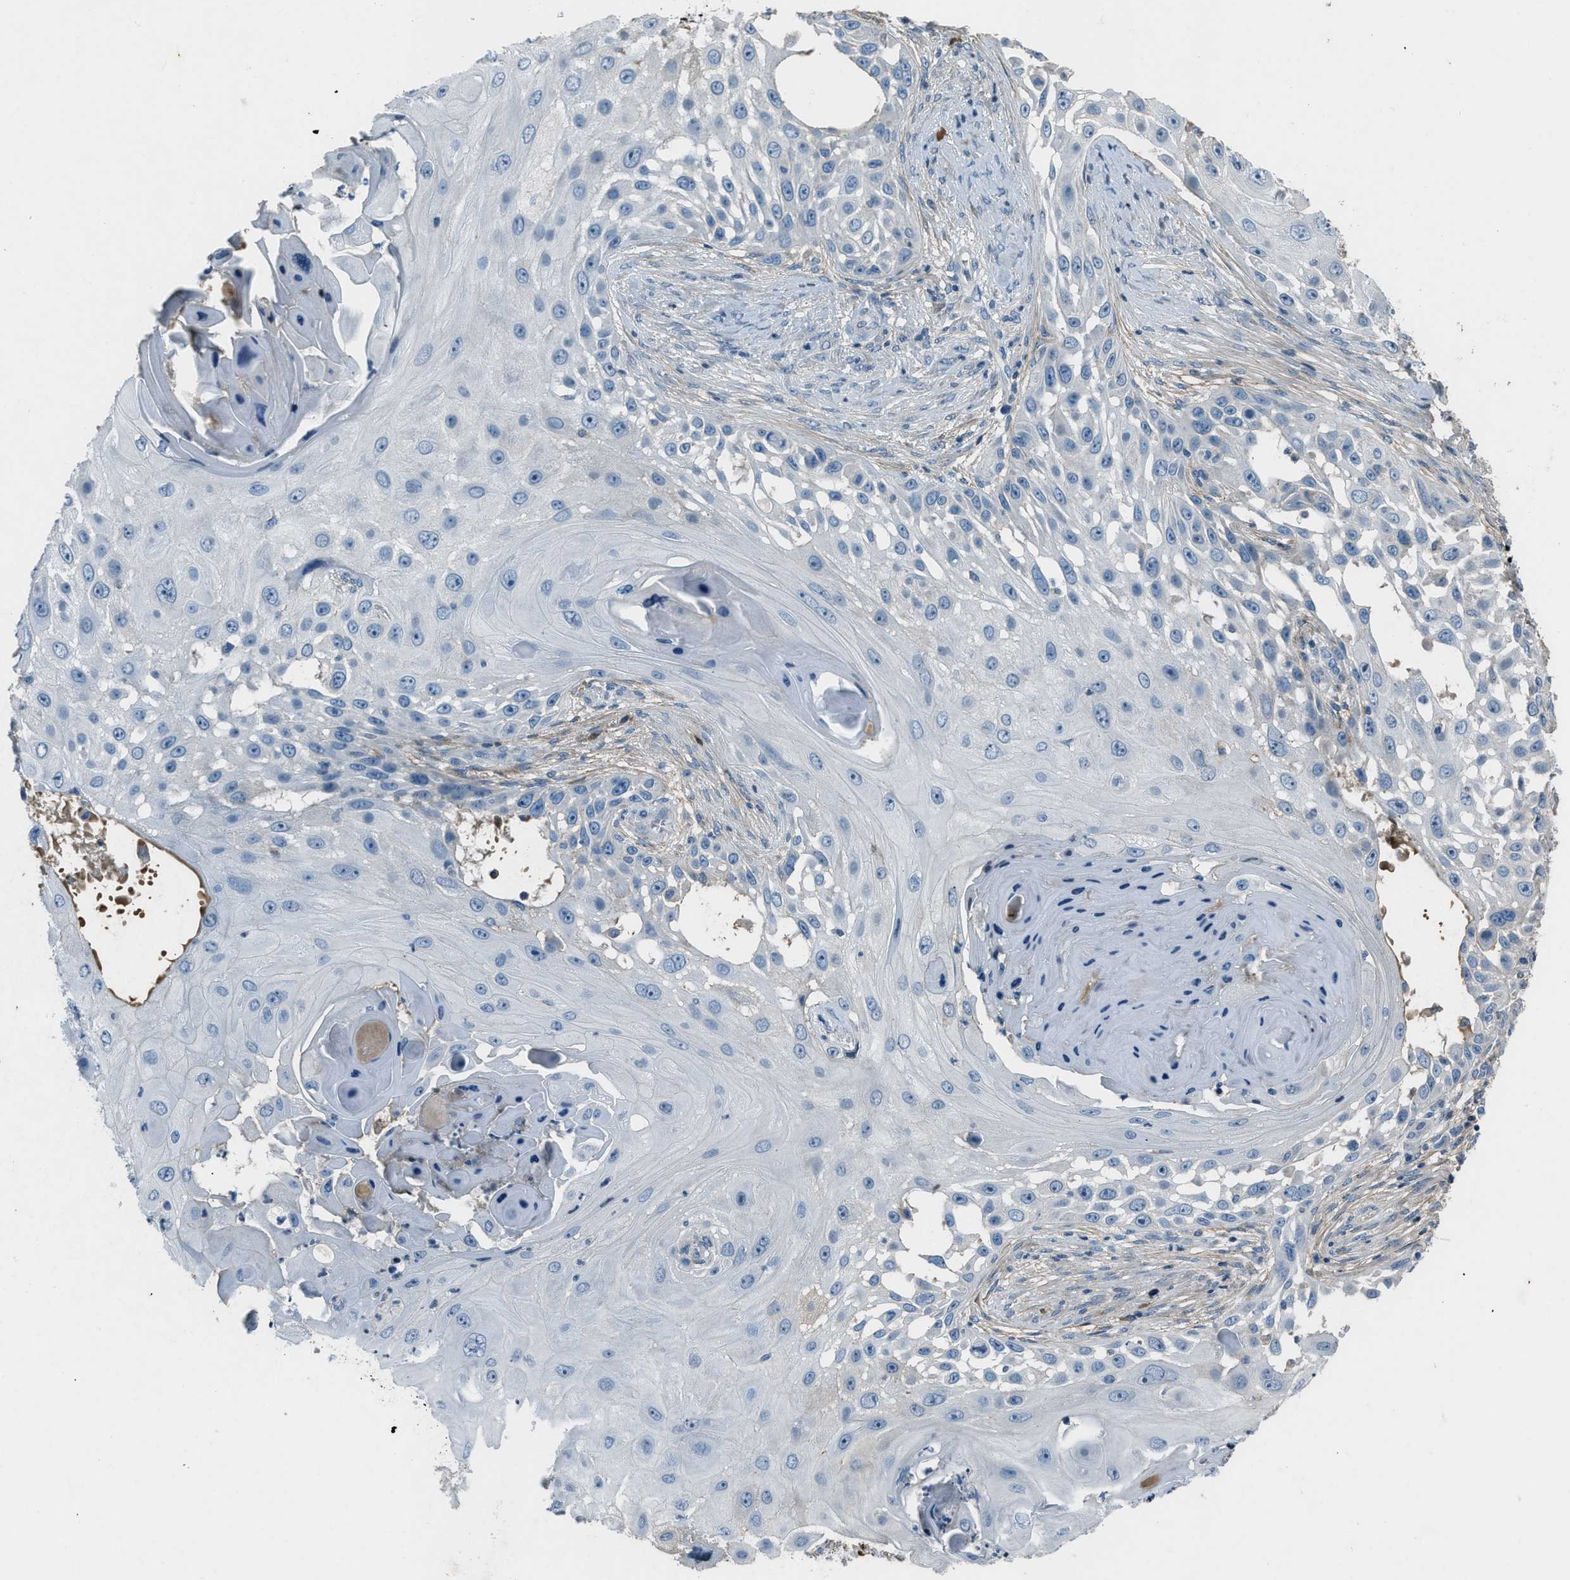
{"staining": {"intensity": "negative", "quantity": "none", "location": "none"}, "tissue": "skin cancer", "cell_type": "Tumor cells", "image_type": "cancer", "snomed": [{"axis": "morphology", "description": "Squamous cell carcinoma, NOS"}, {"axis": "topography", "description": "Skin"}], "caption": "Immunohistochemical staining of skin cancer (squamous cell carcinoma) shows no significant staining in tumor cells.", "gene": "FBLN2", "patient": {"sex": "female", "age": 44}}